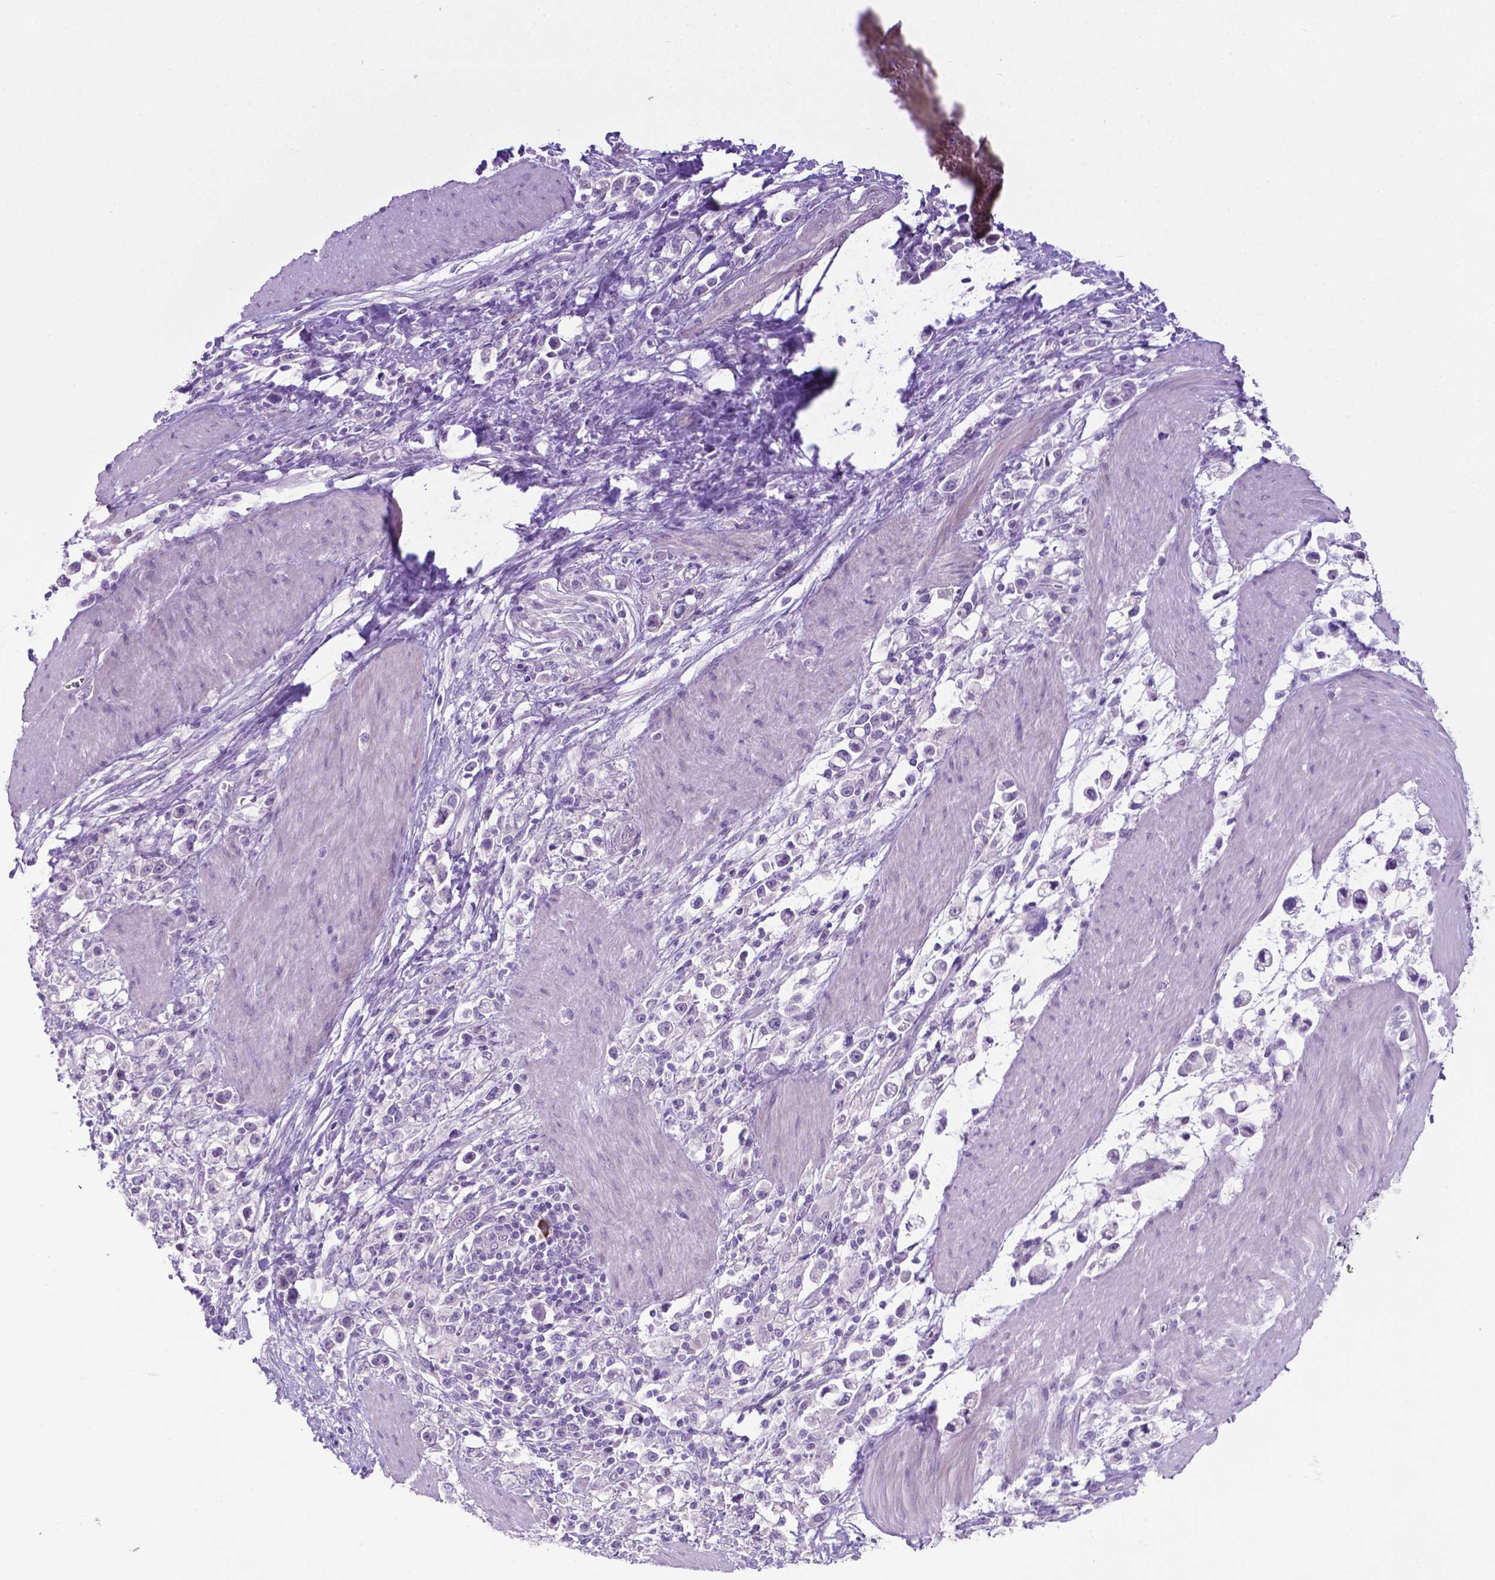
{"staining": {"intensity": "negative", "quantity": "none", "location": "none"}, "tissue": "stomach cancer", "cell_type": "Tumor cells", "image_type": "cancer", "snomed": [{"axis": "morphology", "description": "Adenocarcinoma, NOS"}, {"axis": "topography", "description": "Stomach"}], "caption": "Image shows no protein staining in tumor cells of stomach cancer (adenocarcinoma) tissue. Brightfield microscopy of immunohistochemistry stained with DAB (3,3'-diaminobenzidine) (brown) and hematoxylin (blue), captured at high magnification.", "gene": "ADRA2B", "patient": {"sex": "male", "age": 63}}